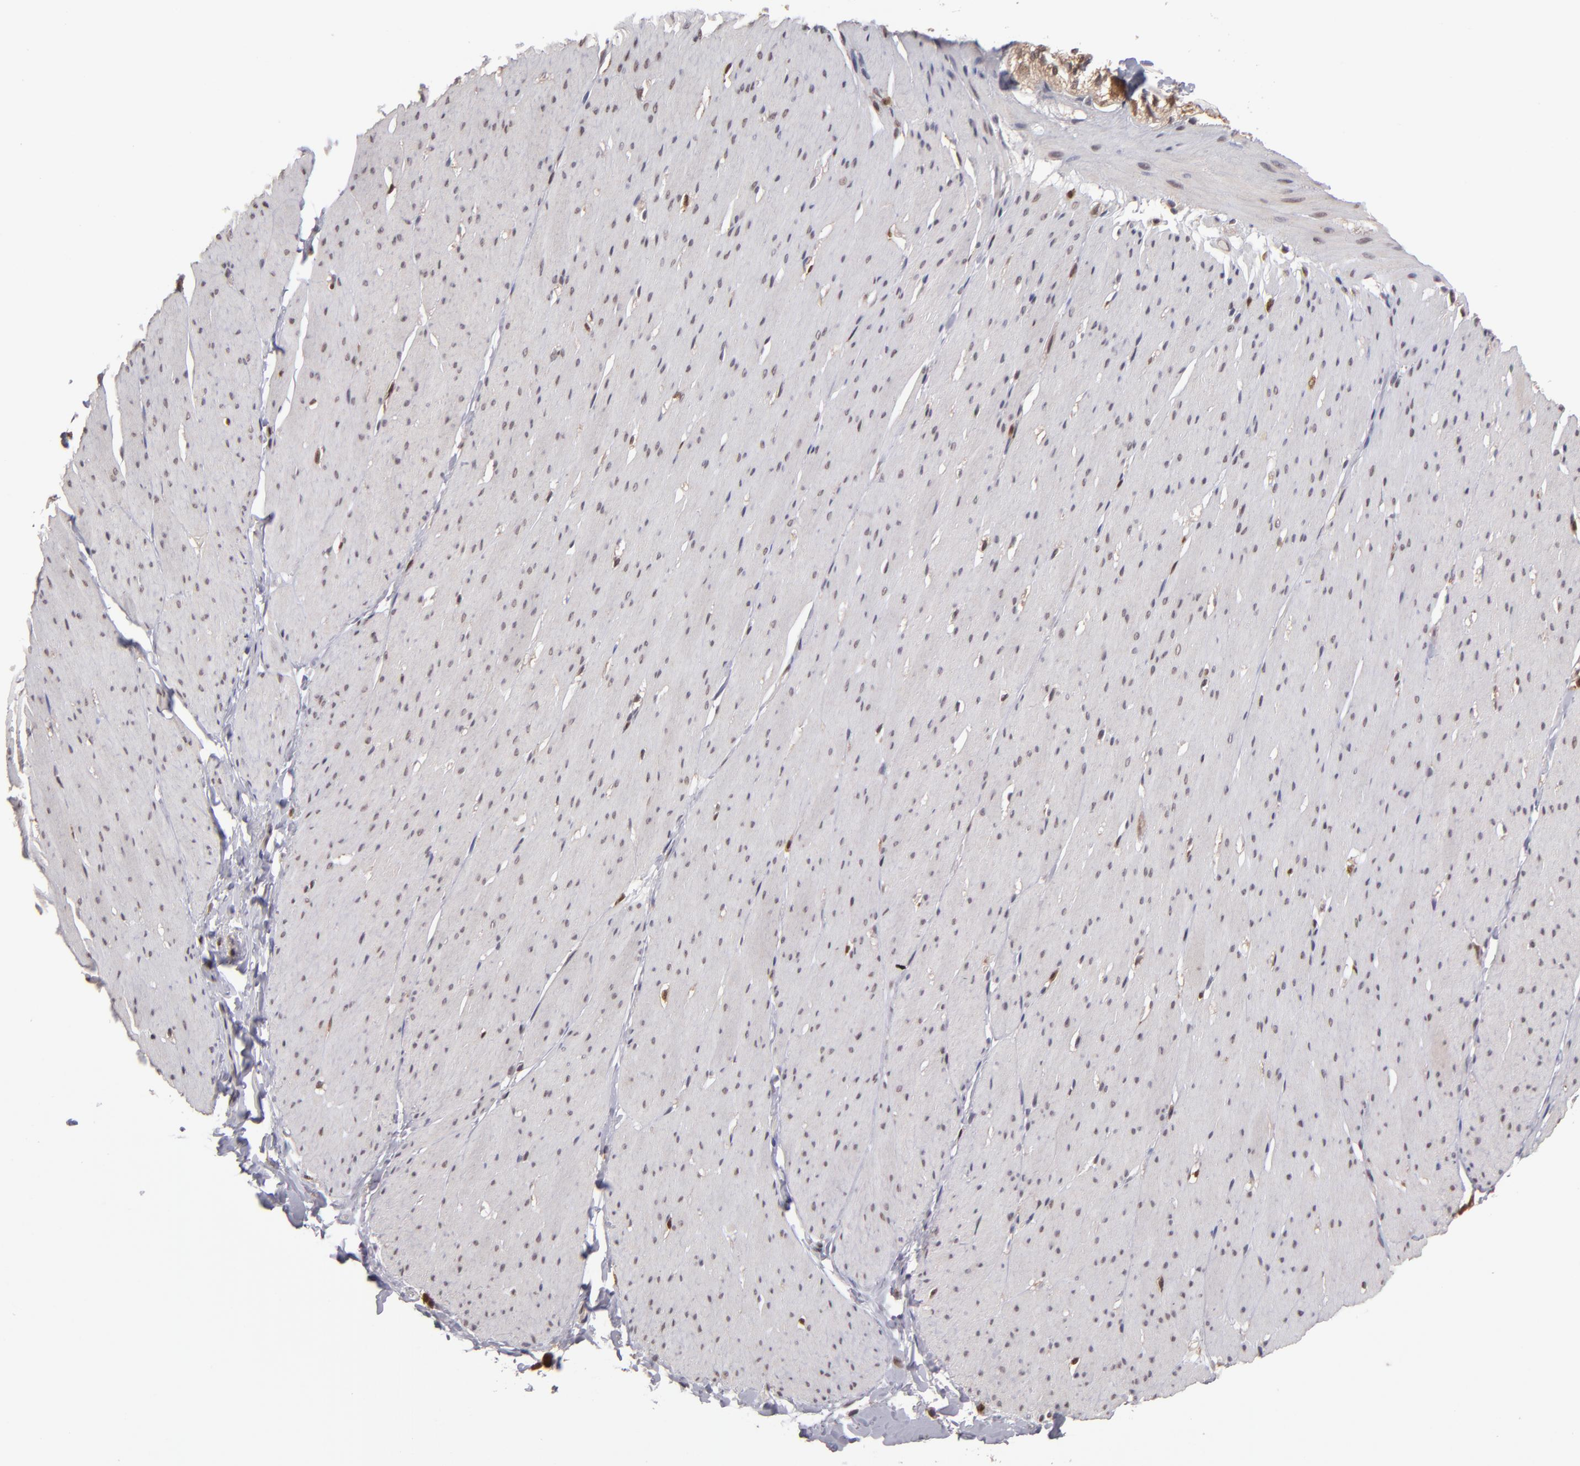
{"staining": {"intensity": "weak", "quantity": ">75%", "location": "cytoplasmic/membranous,nuclear"}, "tissue": "smooth muscle", "cell_type": "Smooth muscle cells", "image_type": "normal", "snomed": [{"axis": "morphology", "description": "Normal tissue, NOS"}, {"axis": "topography", "description": "Smooth muscle"}, {"axis": "topography", "description": "Colon"}], "caption": "Immunohistochemical staining of unremarkable smooth muscle reveals low levels of weak cytoplasmic/membranous,nuclear positivity in approximately >75% of smooth muscle cells. The staining was performed using DAB (3,3'-diaminobenzidine) to visualize the protein expression in brown, while the nuclei were stained in blue with hematoxylin (Magnification: 20x).", "gene": "GRB2", "patient": {"sex": "male", "age": 67}}